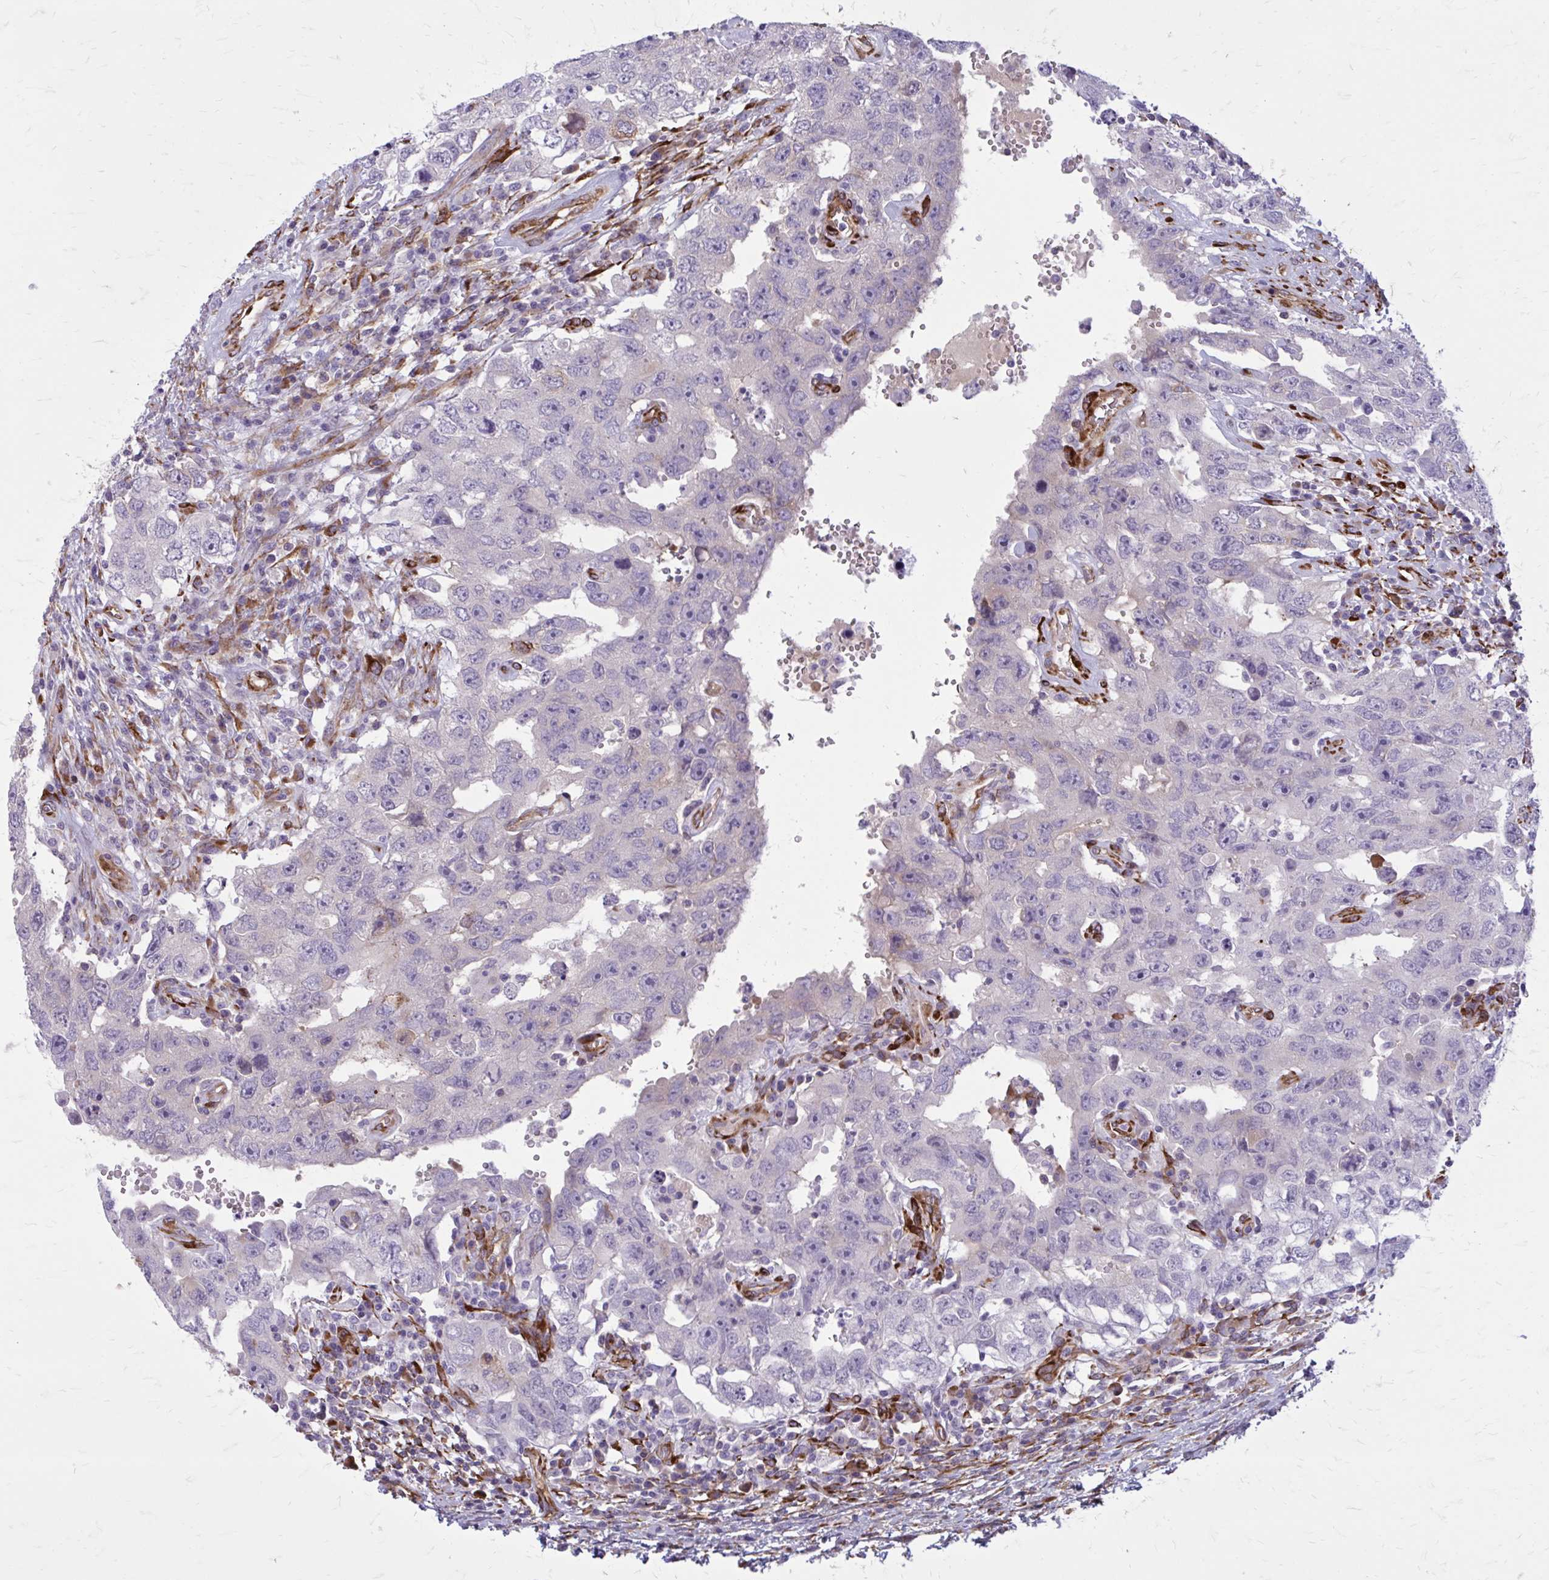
{"staining": {"intensity": "negative", "quantity": "none", "location": "none"}, "tissue": "testis cancer", "cell_type": "Tumor cells", "image_type": "cancer", "snomed": [{"axis": "morphology", "description": "Carcinoma, Embryonal, NOS"}, {"axis": "topography", "description": "Testis"}], "caption": "This is an IHC micrograph of embryonal carcinoma (testis). There is no positivity in tumor cells.", "gene": "BEND5", "patient": {"sex": "male", "age": 26}}